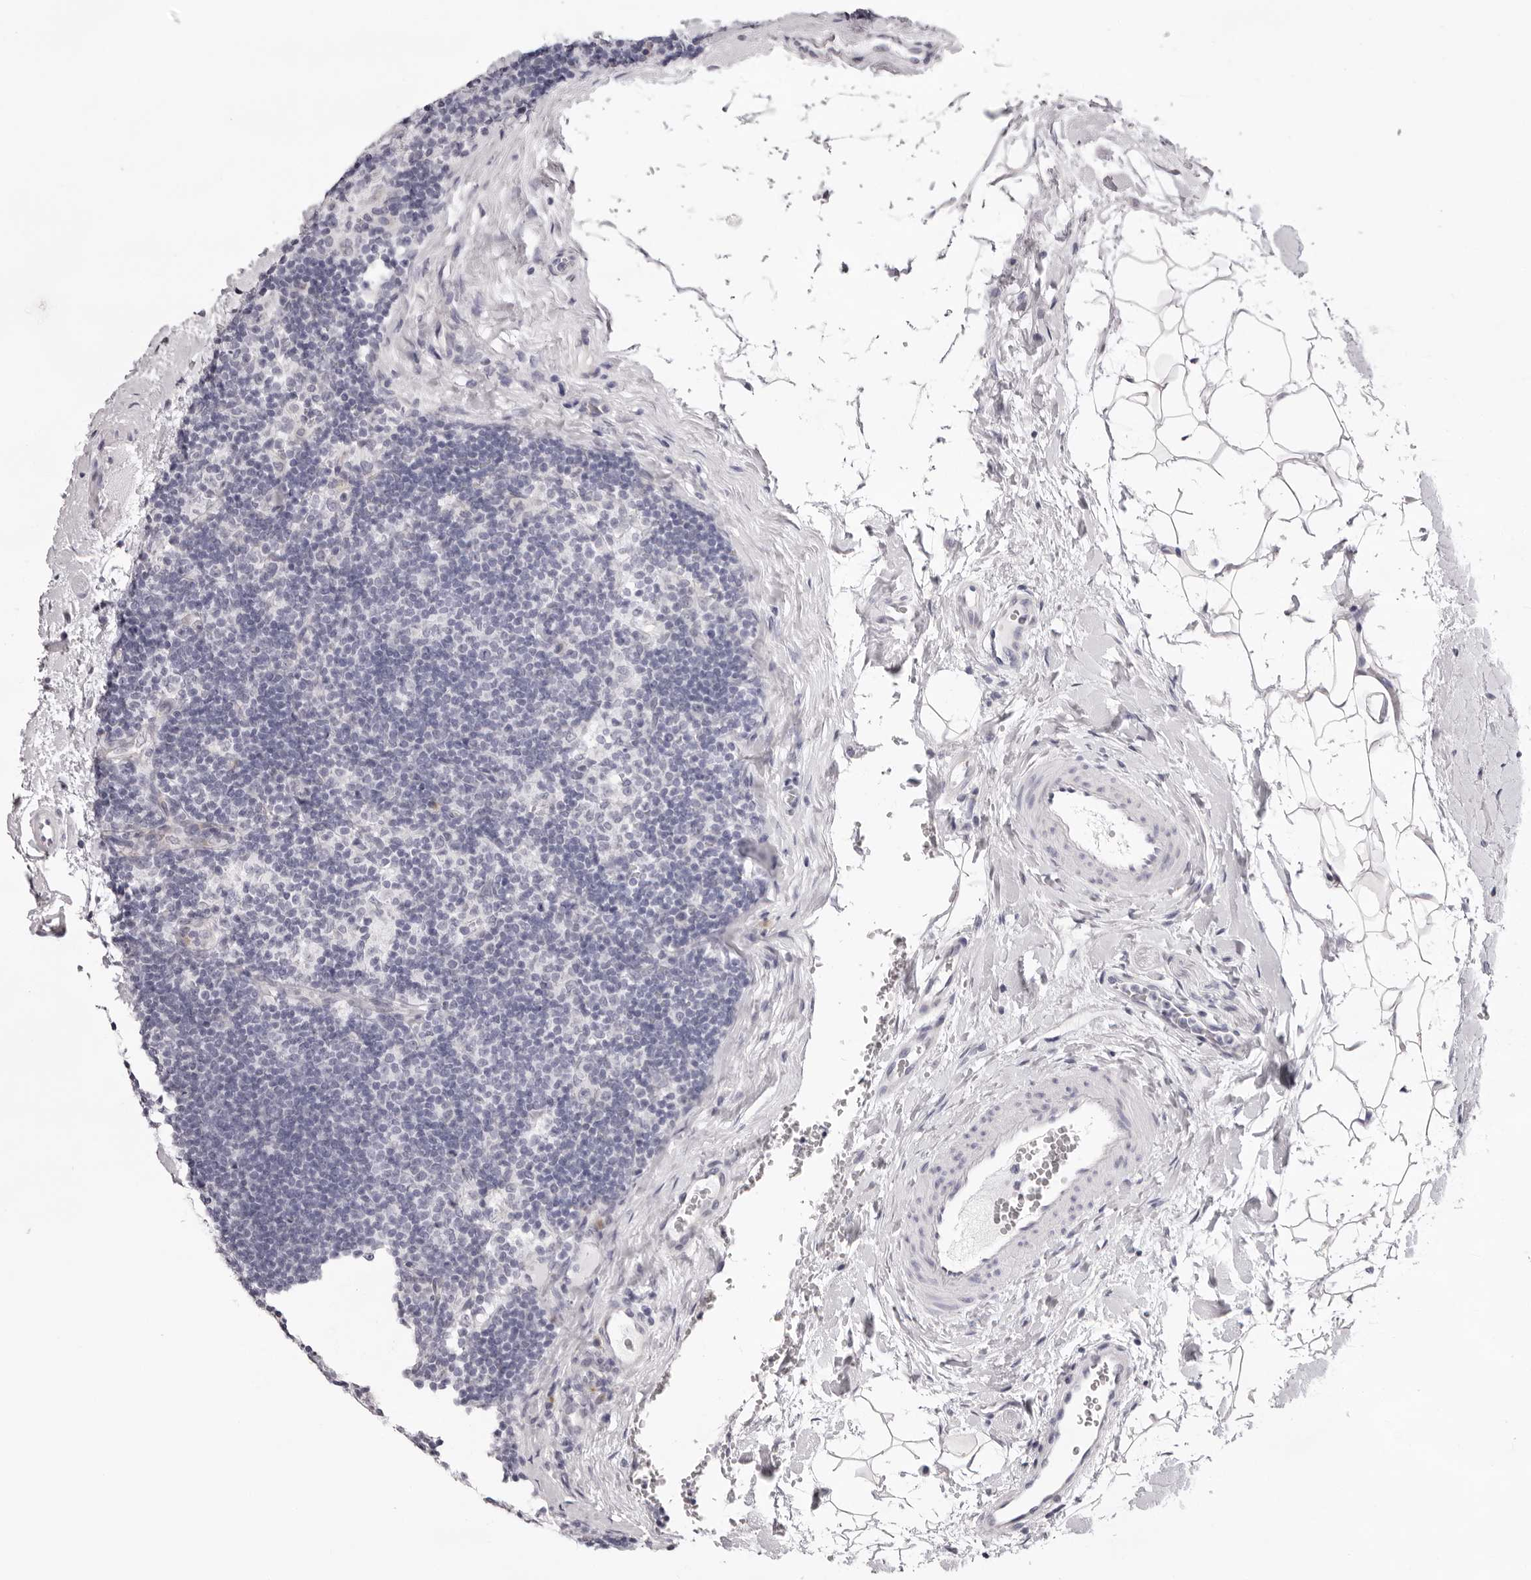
{"staining": {"intensity": "negative", "quantity": "none", "location": "none"}, "tissue": "lymph node", "cell_type": "Germinal center cells", "image_type": "normal", "snomed": [{"axis": "morphology", "description": "Normal tissue, NOS"}, {"axis": "topography", "description": "Lymph node"}], "caption": "Immunohistochemical staining of unremarkable lymph node displays no significant positivity in germinal center cells. Brightfield microscopy of immunohistochemistry stained with DAB (brown) and hematoxylin (blue), captured at high magnification.", "gene": "SMIM2", "patient": {"sex": "female", "age": 22}}